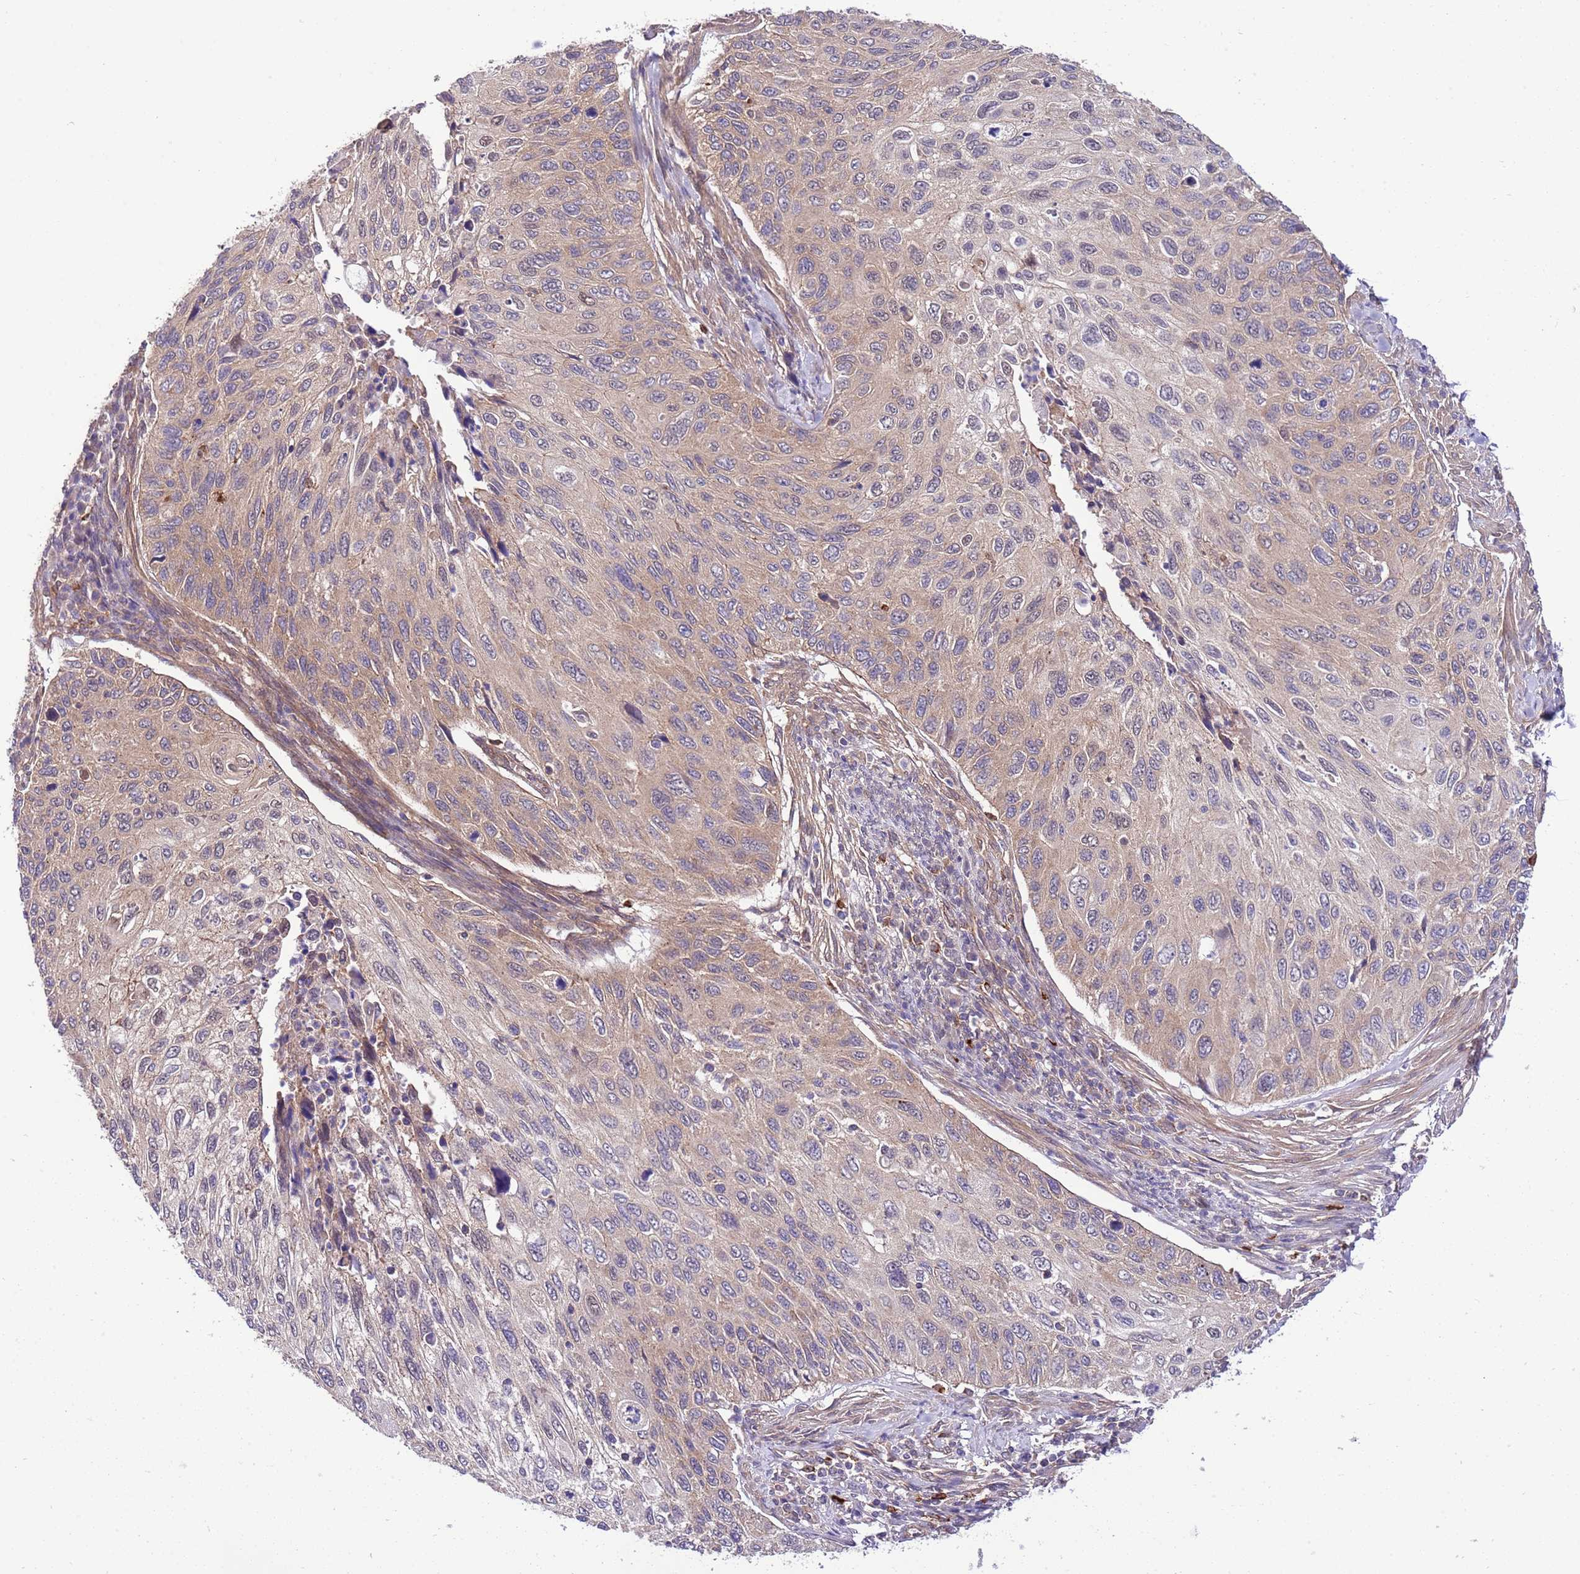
{"staining": {"intensity": "weak", "quantity": "25%-75%", "location": "cytoplasmic/membranous"}, "tissue": "cervical cancer", "cell_type": "Tumor cells", "image_type": "cancer", "snomed": [{"axis": "morphology", "description": "Squamous cell carcinoma, NOS"}, {"axis": "topography", "description": "Cervix"}], "caption": "Immunohistochemistry (IHC) of human cervical cancer shows low levels of weak cytoplasmic/membranous expression in about 25%-75% of tumor cells.", "gene": "DONSON", "patient": {"sex": "female", "age": 70}}